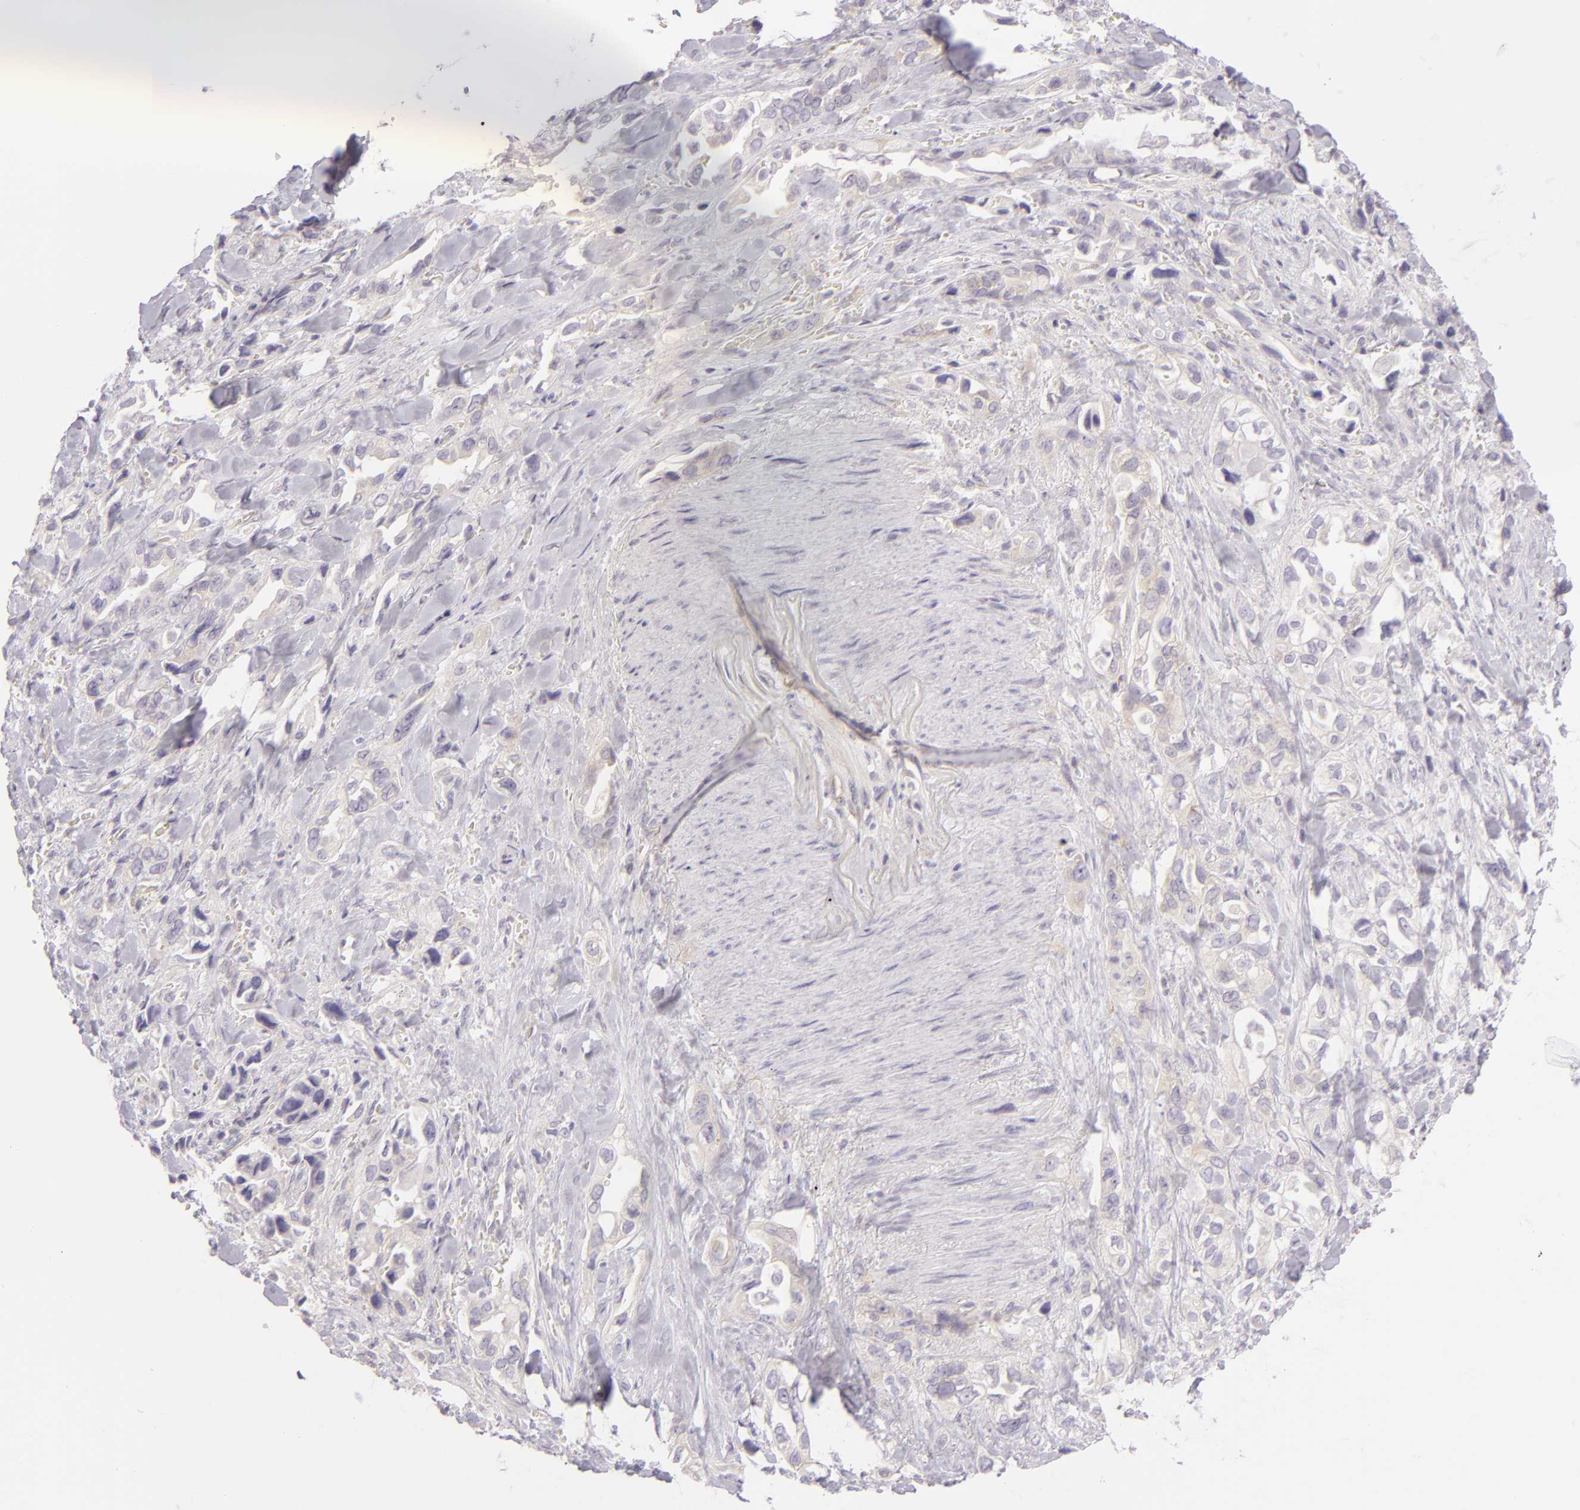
{"staining": {"intensity": "negative", "quantity": "none", "location": "none"}, "tissue": "pancreatic cancer", "cell_type": "Tumor cells", "image_type": "cancer", "snomed": [{"axis": "morphology", "description": "Adenocarcinoma, NOS"}, {"axis": "topography", "description": "Pancreas"}], "caption": "IHC image of human adenocarcinoma (pancreatic) stained for a protein (brown), which demonstrates no staining in tumor cells.", "gene": "ZC3H7B", "patient": {"sex": "male", "age": 69}}